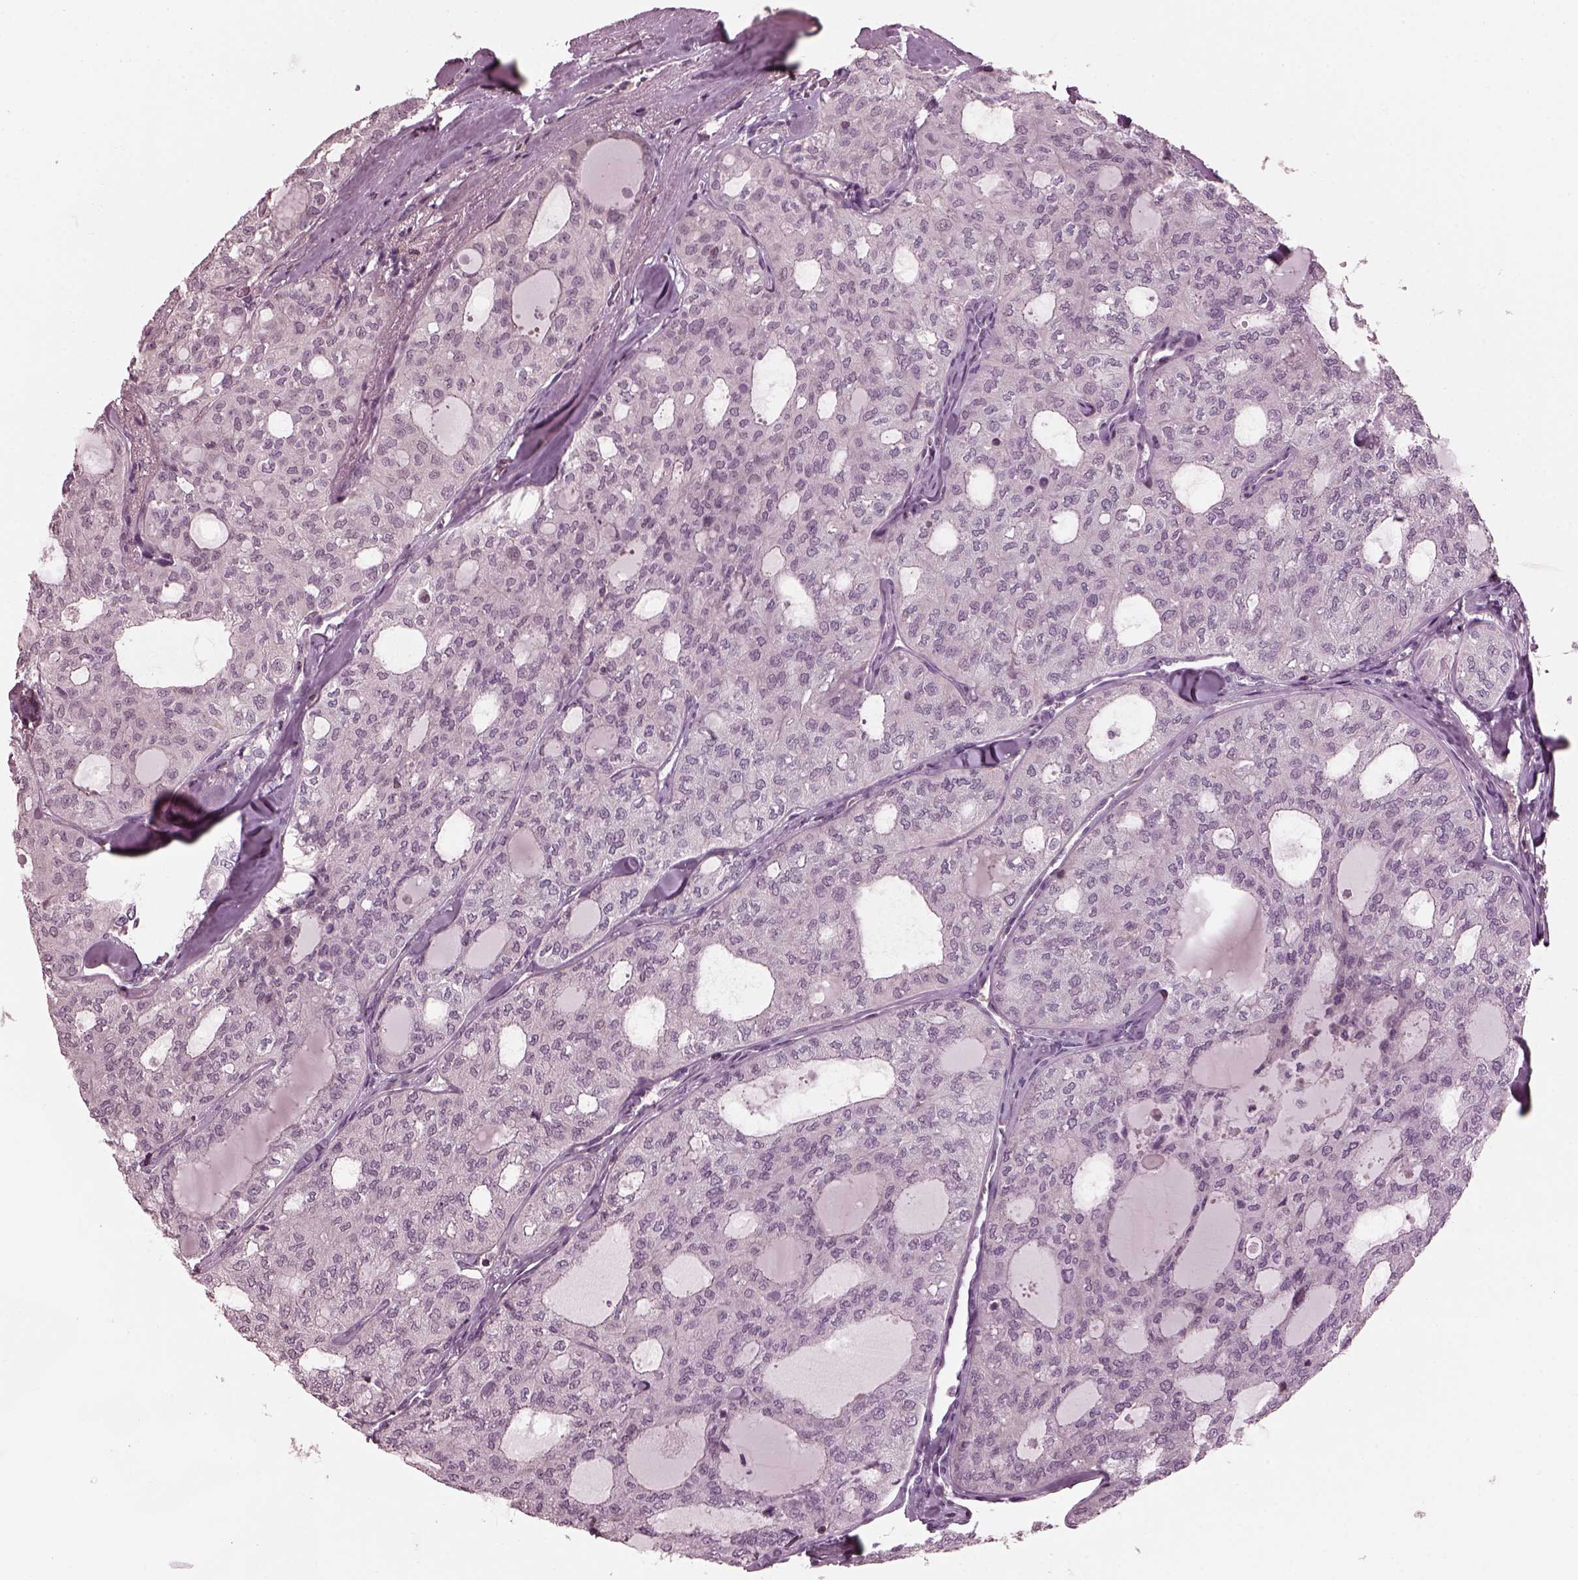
{"staining": {"intensity": "negative", "quantity": "none", "location": "none"}, "tissue": "thyroid cancer", "cell_type": "Tumor cells", "image_type": "cancer", "snomed": [{"axis": "morphology", "description": "Follicular adenoma carcinoma, NOS"}, {"axis": "topography", "description": "Thyroid gland"}], "caption": "Tumor cells are negative for brown protein staining in thyroid cancer.", "gene": "BFSP1", "patient": {"sex": "male", "age": 75}}